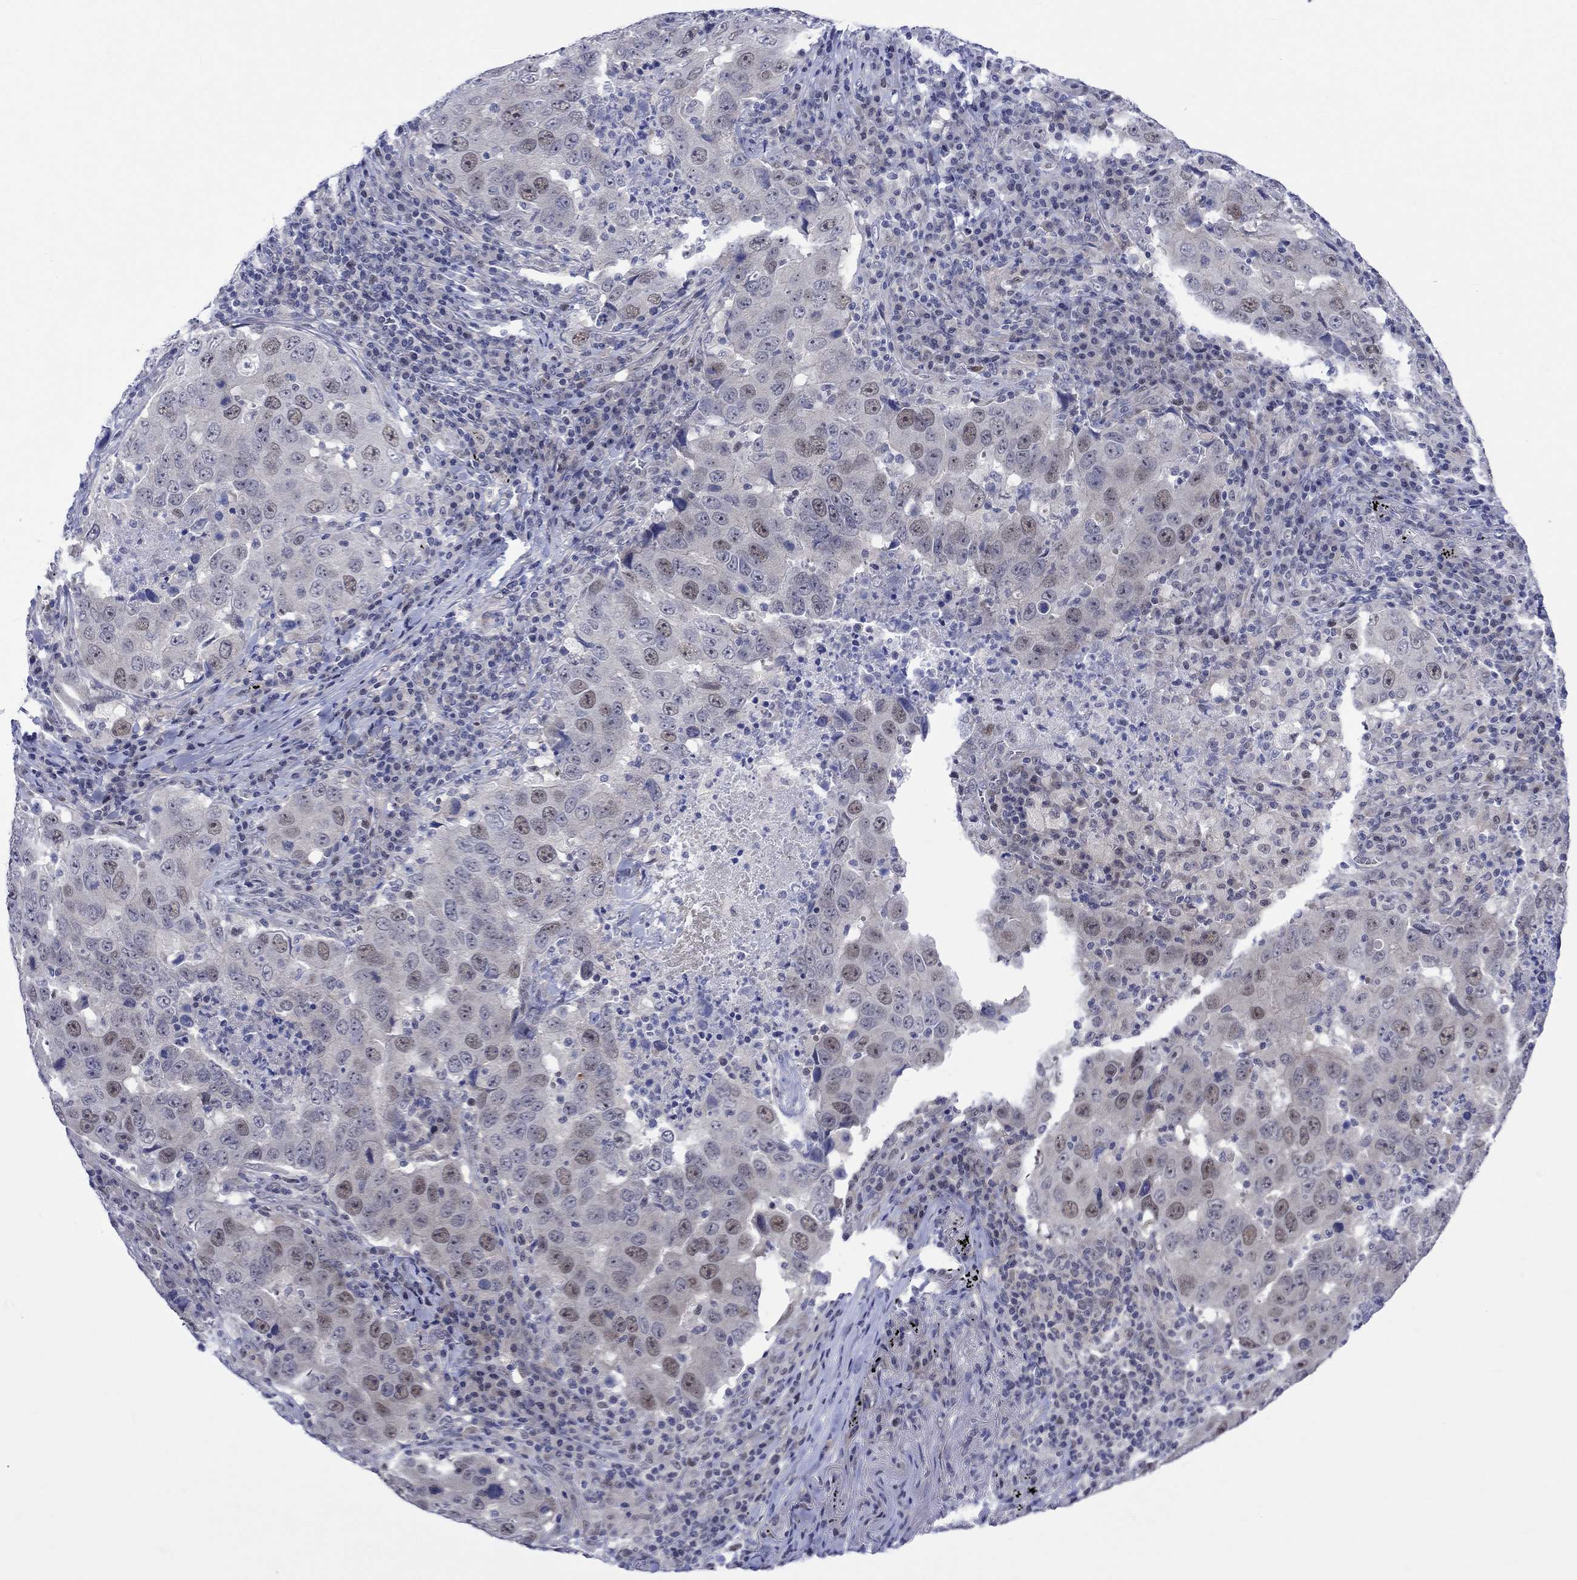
{"staining": {"intensity": "weak", "quantity": "25%-75%", "location": "nuclear"}, "tissue": "lung cancer", "cell_type": "Tumor cells", "image_type": "cancer", "snomed": [{"axis": "morphology", "description": "Adenocarcinoma, NOS"}, {"axis": "topography", "description": "Lung"}], "caption": "Adenocarcinoma (lung) stained with DAB immunohistochemistry displays low levels of weak nuclear positivity in about 25%-75% of tumor cells.", "gene": "E2F8", "patient": {"sex": "male", "age": 73}}